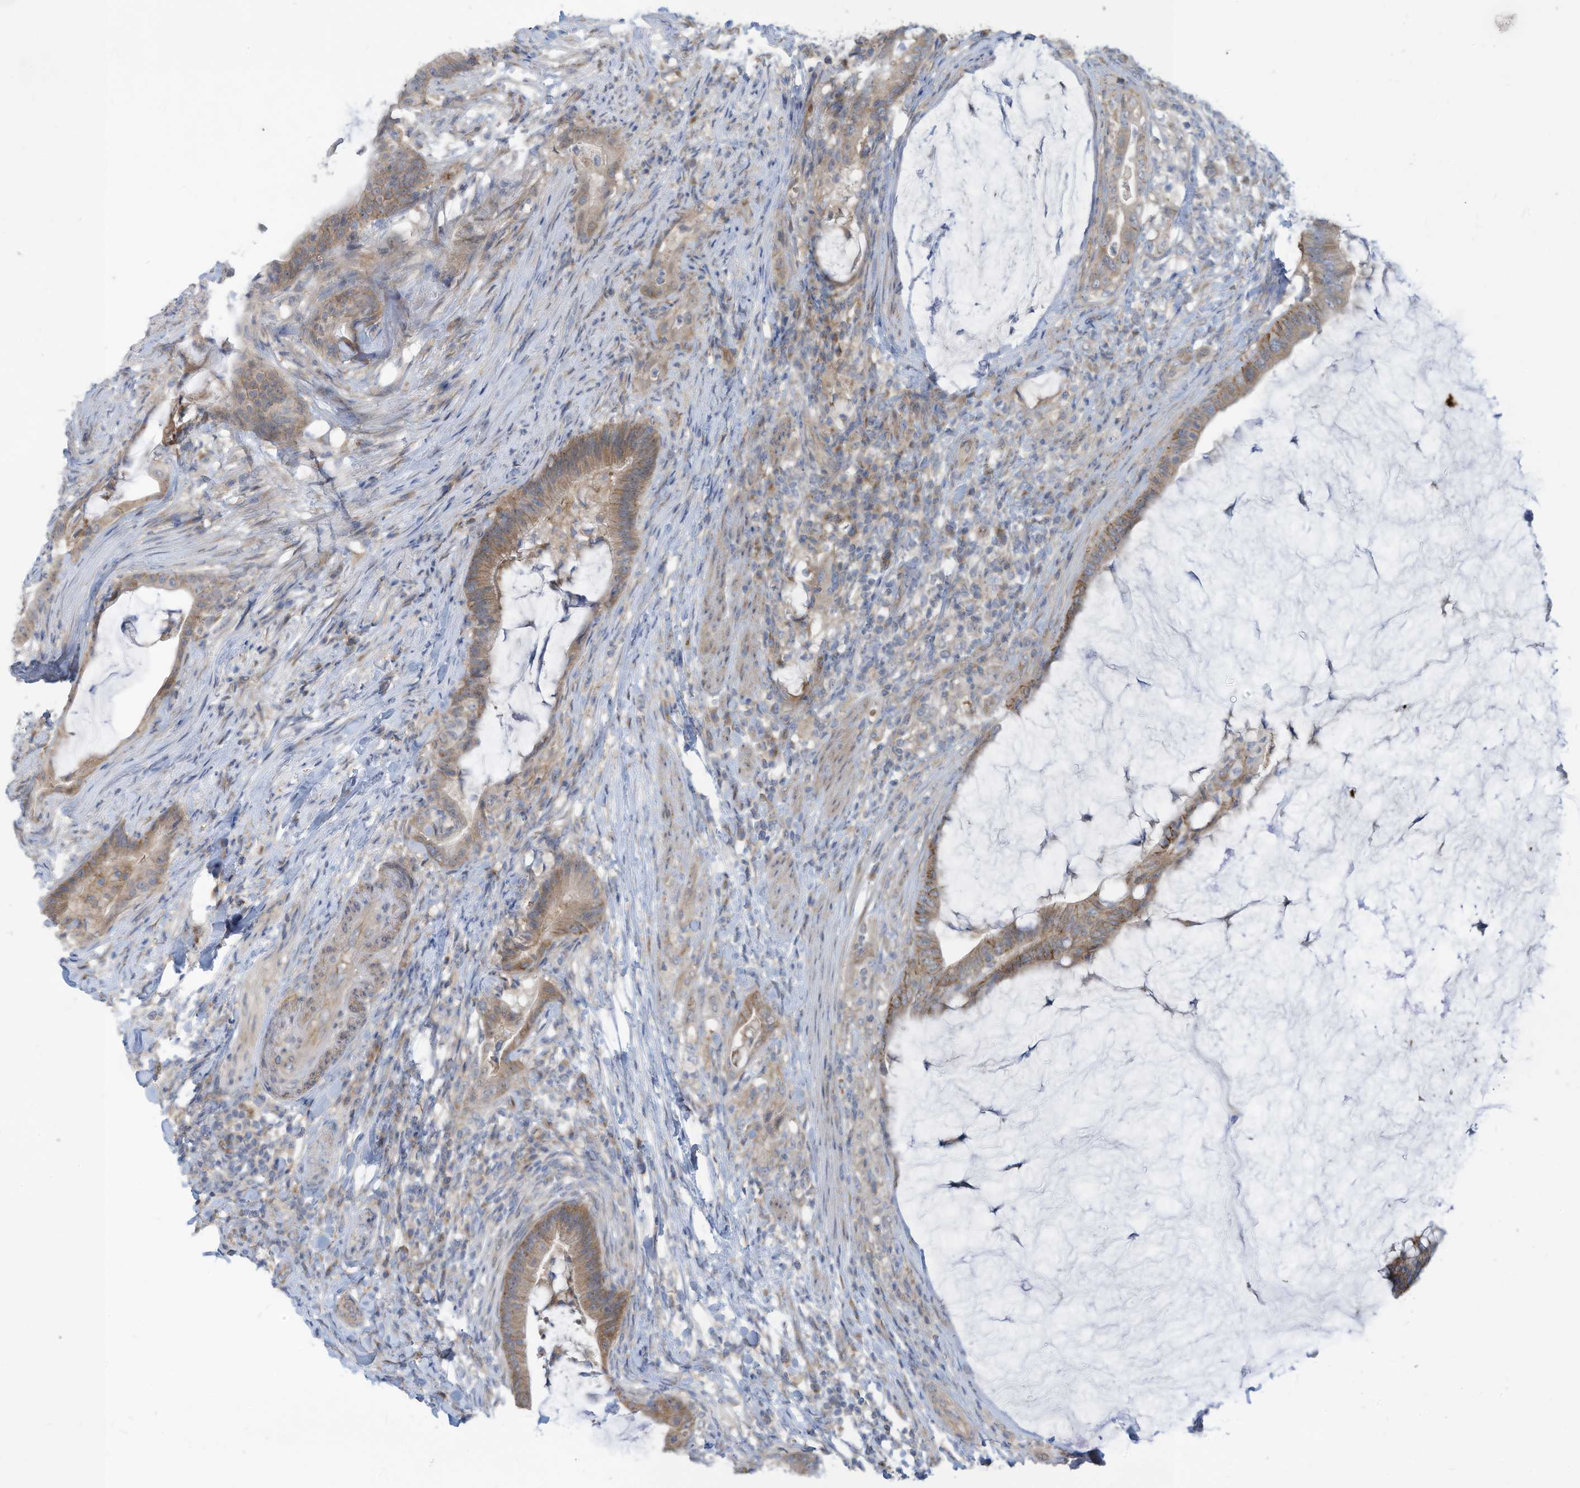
{"staining": {"intensity": "moderate", "quantity": ">75%", "location": "cytoplasmic/membranous"}, "tissue": "colorectal cancer", "cell_type": "Tumor cells", "image_type": "cancer", "snomed": [{"axis": "morphology", "description": "Adenocarcinoma, NOS"}, {"axis": "topography", "description": "Colon"}], "caption": "There is medium levels of moderate cytoplasmic/membranous staining in tumor cells of colorectal cancer (adenocarcinoma), as demonstrated by immunohistochemical staining (brown color).", "gene": "ADAT2", "patient": {"sex": "female", "age": 66}}